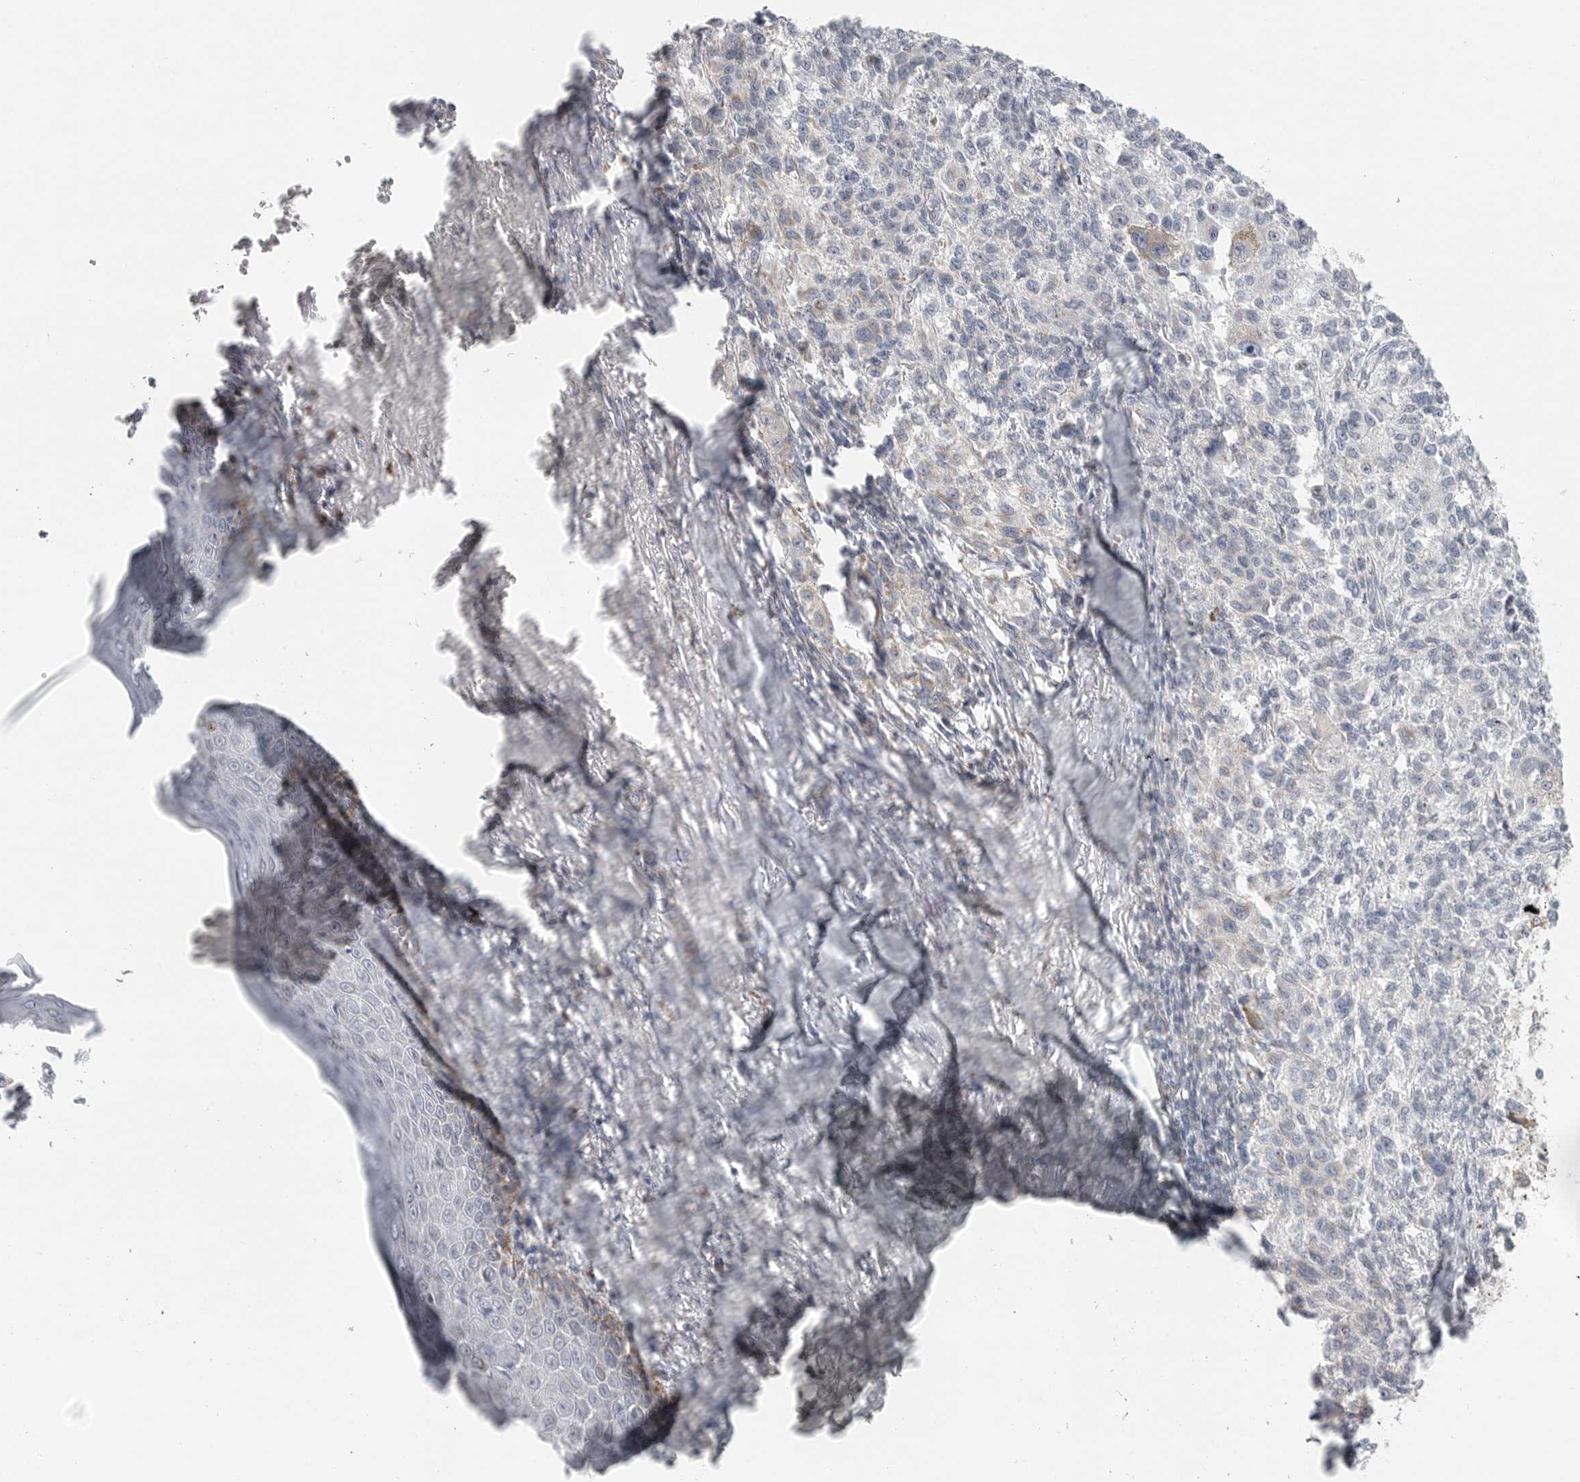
{"staining": {"intensity": "negative", "quantity": "none", "location": "none"}, "tissue": "melanoma", "cell_type": "Tumor cells", "image_type": "cancer", "snomed": [{"axis": "morphology", "description": "Necrosis, NOS"}, {"axis": "morphology", "description": "Malignant melanoma, NOS"}, {"axis": "topography", "description": "Skin"}], "caption": "Malignant melanoma was stained to show a protein in brown. There is no significant expression in tumor cells.", "gene": "SLC25A26", "patient": {"sex": "female", "age": 87}}